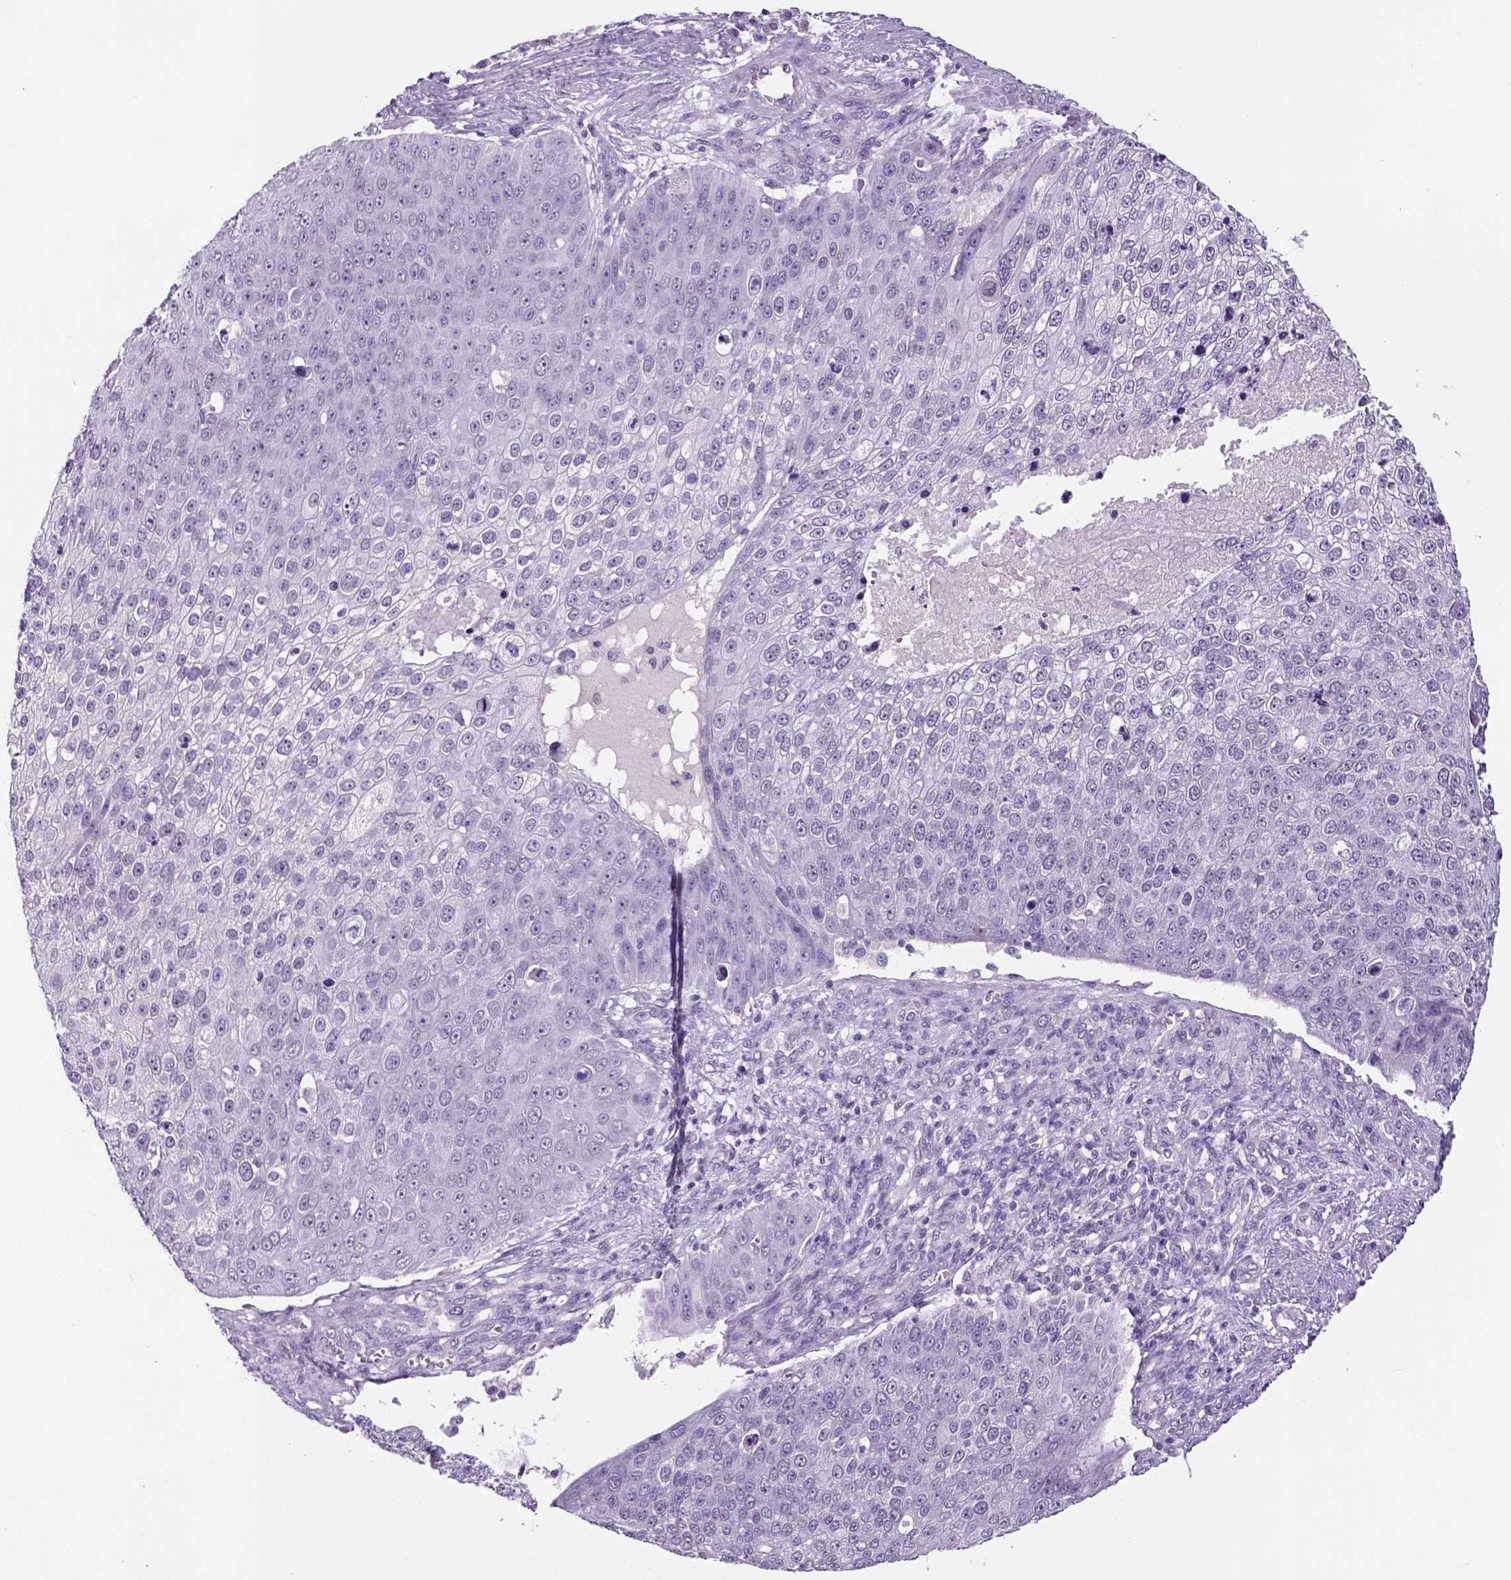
{"staining": {"intensity": "negative", "quantity": "none", "location": "none"}, "tissue": "skin cancer", "cell_type": "Tumor cells", "image_type": "cancer", "snomed": [{"axis": "morphology", "description": "Squamous cell carcinoma, NOS"}, {"axis": "topography", "description": "Skin"}], "caption": "Tumor cells show no significant positivity in squamous cell carcinoma (skin). (DAB immunohistochemistry visualized using brightfield microscopy, high magnification).", "gene": "DBH", "patient": {"sex": "male", "age": 71}}